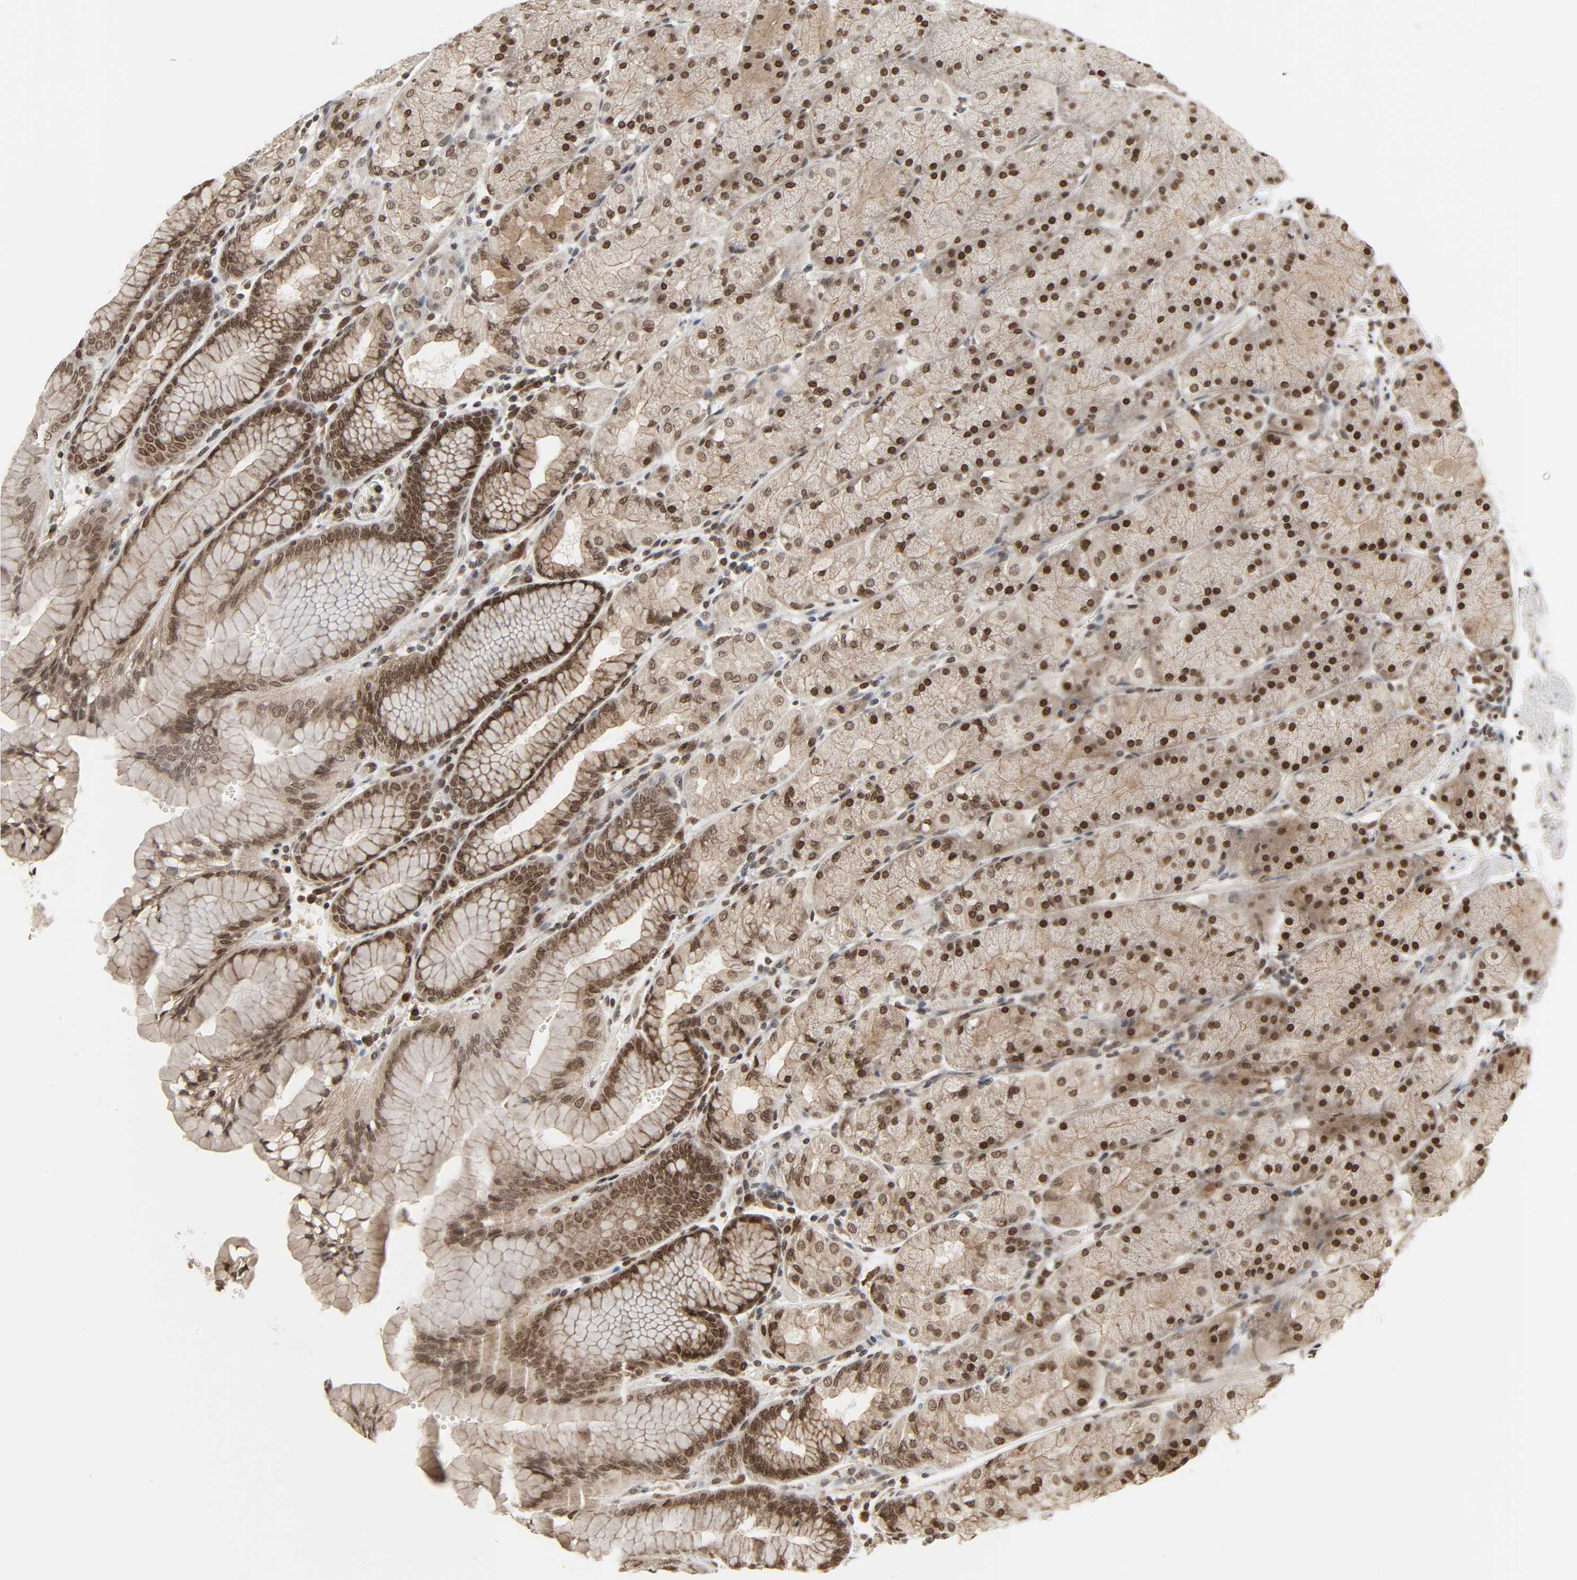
{"staining": {"intensity": "moderate", "quantity": ">75%", "location": "nuclear"}, "tissue": "stomach", "cell_type": "Glandular cells", "image_type": "normal", "snomed": [{"axis": "morphology", "description": "Normal tissue, NOS"}, {"axis": "topography", "description": "Stomach, upper"}, {"axis": "topography", "description": "Stomach"}], "caption": "Immunohistochemistry (DAB (3,3'-diaminobenzidine)) staining of normal stomach displays moderate nuclear protein expression in about >75% of glandular cells.", "gene": "XRCC1", "patient": {"sex": "male", "age": 76}}